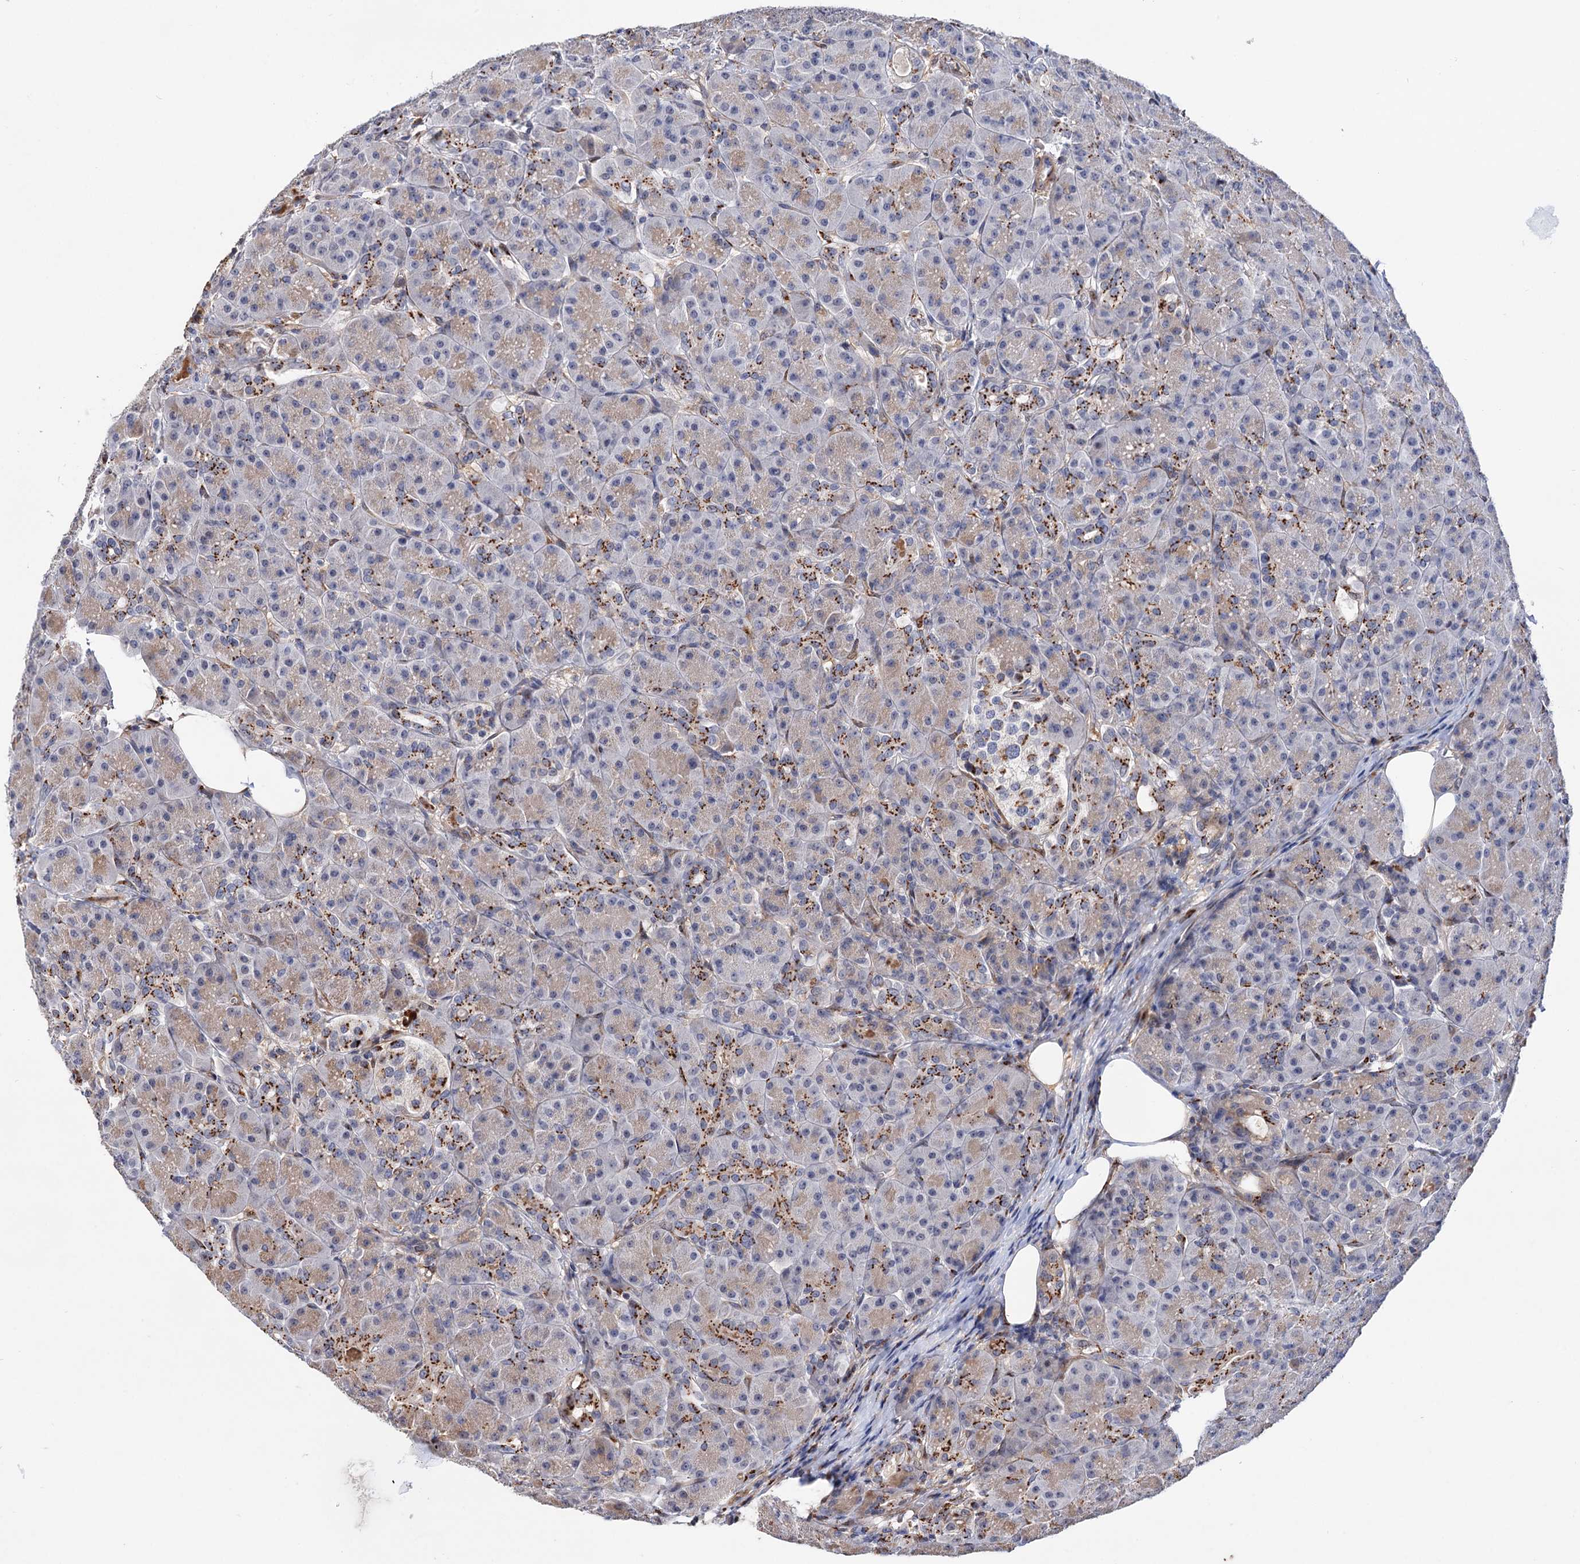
{"staining": {"intensity": "strong", "quantity": "25%-75%", "location": "cytoplasmic/membranous"}, "tissue": "pancreas", "cell_type": "Exocrine glandular cells", "image_type": "normal", "snomed": [{"axis": "morphology", "description": "Normal tissue, NOS"}, {"axis": "topography", "description": "Pancreas"}], "caption": "Pancreas stained for a protein (brown) reveals strong cytoplasmic/membranous positive positivity in about 25%-75% of exocrine glandular cells.", "gene": "C11orf96", "patient": {"sex": "male", "age": 63}}